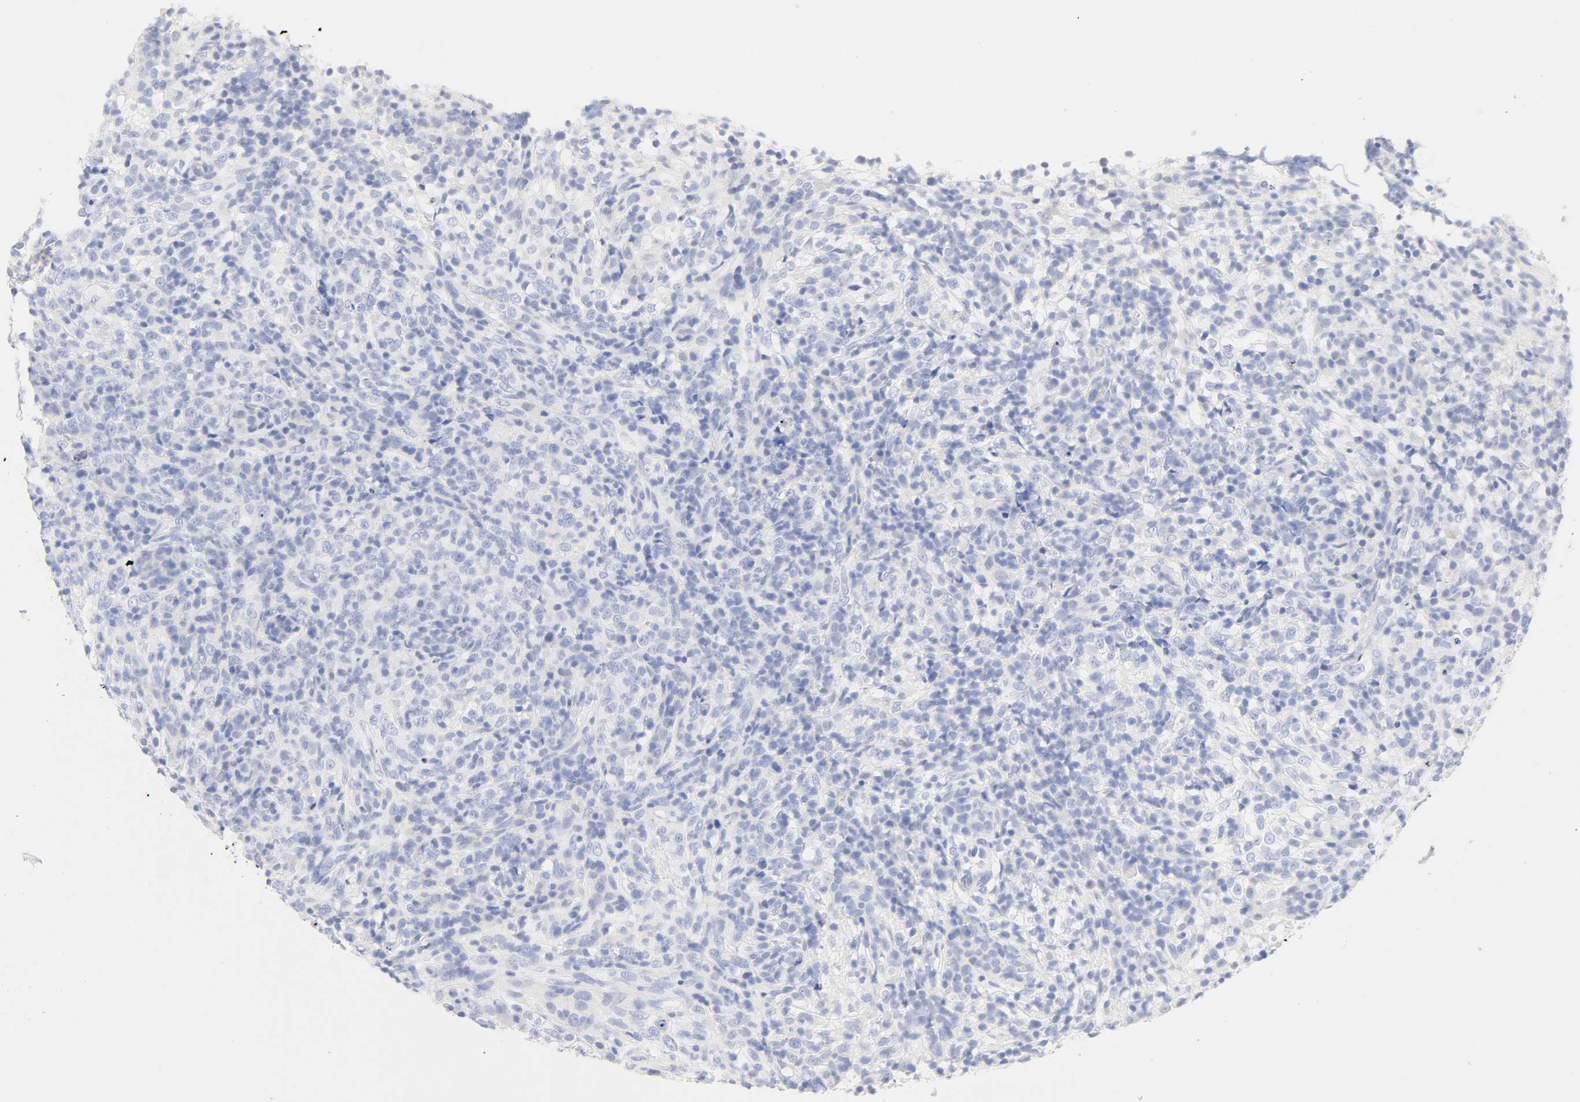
{"staining": {"intensity": "negative", "quantity": "none", "location": "none"}, "tissue": "lymphoma", "cell_type": "Tumor cells", "image_type": "cancer", "snomed": [{"axis": "morphology", "description": "Malignant lymphoma, non-Hodgkin's type, High grade"}, {"axis": "topography", "description": "Lymph node"}], "caption": "Immunohistochemistry of lymphoma demonstrates no staining in tumor cells. Brightfield microscopy of immunohistochemistry (IHC) stained with DAB (3,3'-diaminobenzidine) (brown) and hematoxylin (blue), captured at high magnification.", "gene": "SLCO1B3", "patient": {"sex": "female", "age": 76}}